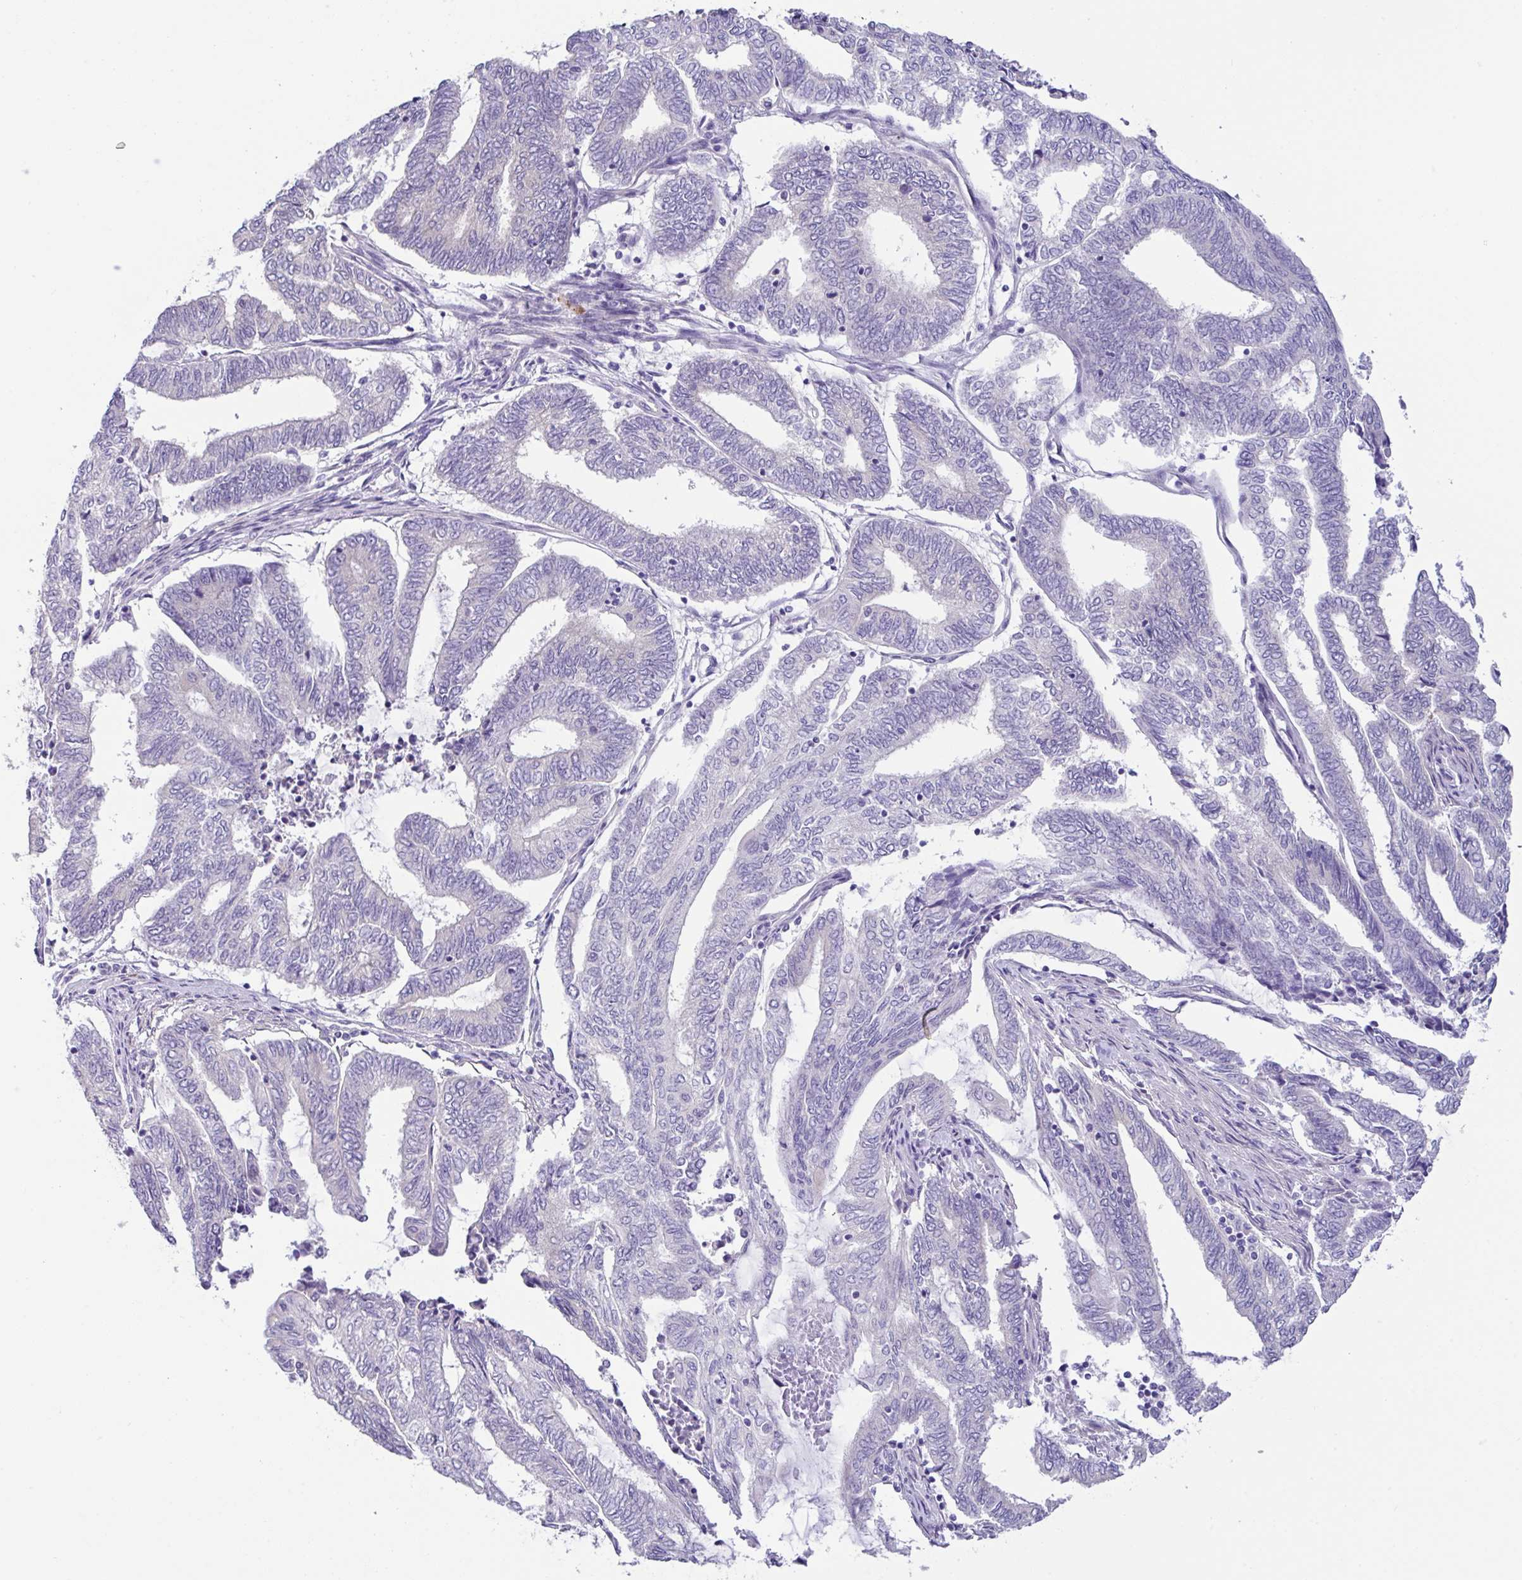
{"staining": {"intensity": "negative", "quantity": "none", "location": "none"}, "tissue": "endometrial cancer", "cell_type": "Tumor cells", "image_type": "cancer", "snomed": [{"axis": "morphology", "description": "Adenocarcinoma, NOS"}, {"axis": "topography", "description": "Uterus"}, {"axis": "topography", "description": "Endometrium"}], "caption": "Immunohistochemistry photomicrograph of human adenocarcinoma (endometrial) stained for a protein (brown), which shows no staining in tumor cells. (DAB (3,3'-diaminobenzidine) immunohistochemistry (IHC), high magnification).", "gene": "MED11", "patient": {"sex": "female", "age": 70}}